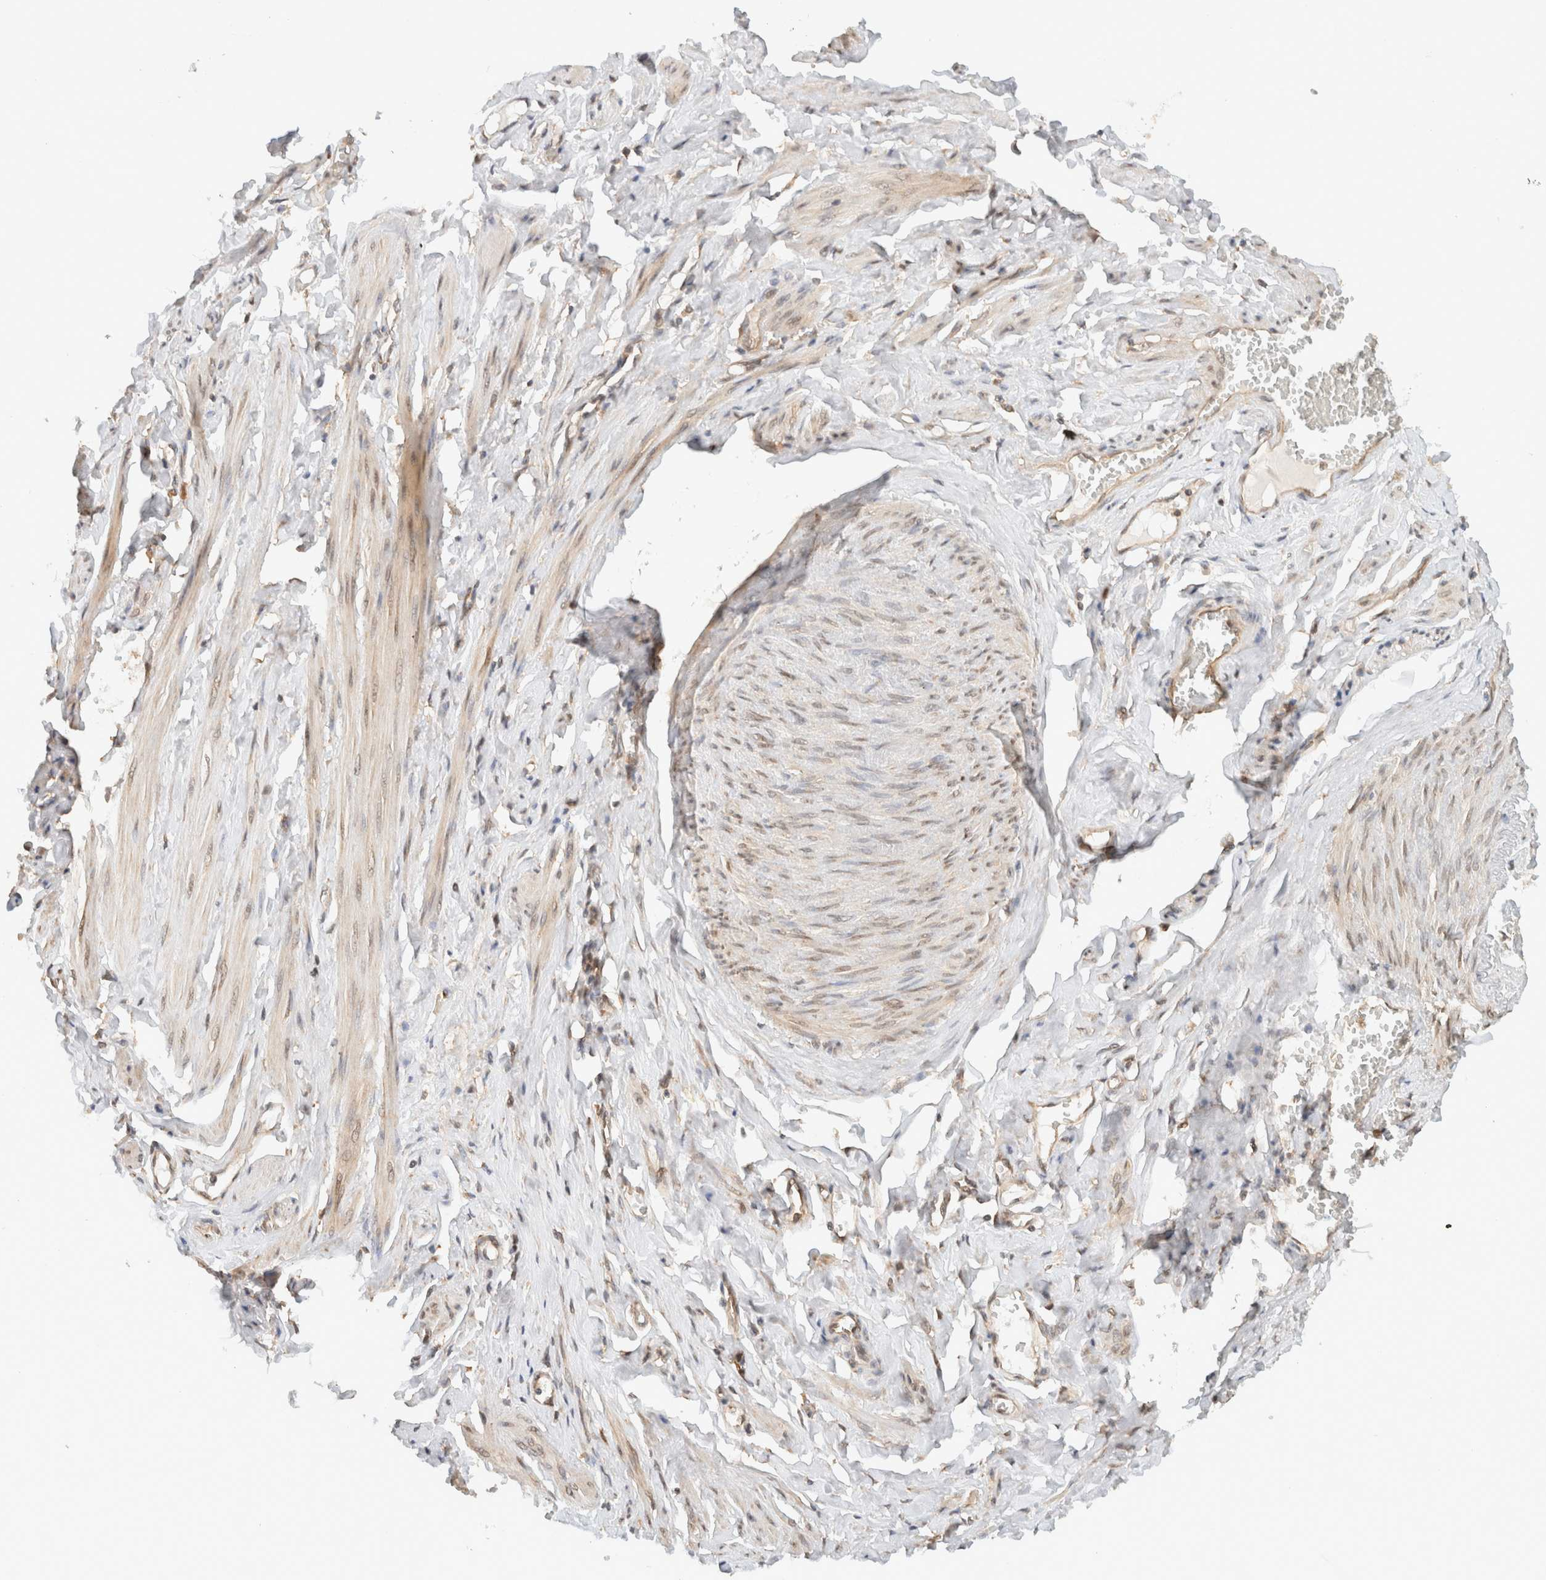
{"staining": {"intensity": "moderate", "quantity": ">75%", "location": "cytoplasmic/membranous"}, "tissue": "soft tissue", "cell_type": "Fibroblasts", "image_type": "normal", "snomed": [{"axis": "morphology", "description": "Normal tissue, NOS"}, {"axis": "topography", "description": "Vascular tissue"}, {"axis": "topography", "description": "Fallopian tube"}, {"axis": "topography", "description": "Ovary"}], "caption": "Immunohistochemical staining of normal soft tissue exhibits >75% levels of moderate cytoplasmic/membranous protein staining in about >75% of fibroblasts.", "gene": "ARFGEF2", "patient": {"sex": "female", "age": 67}}